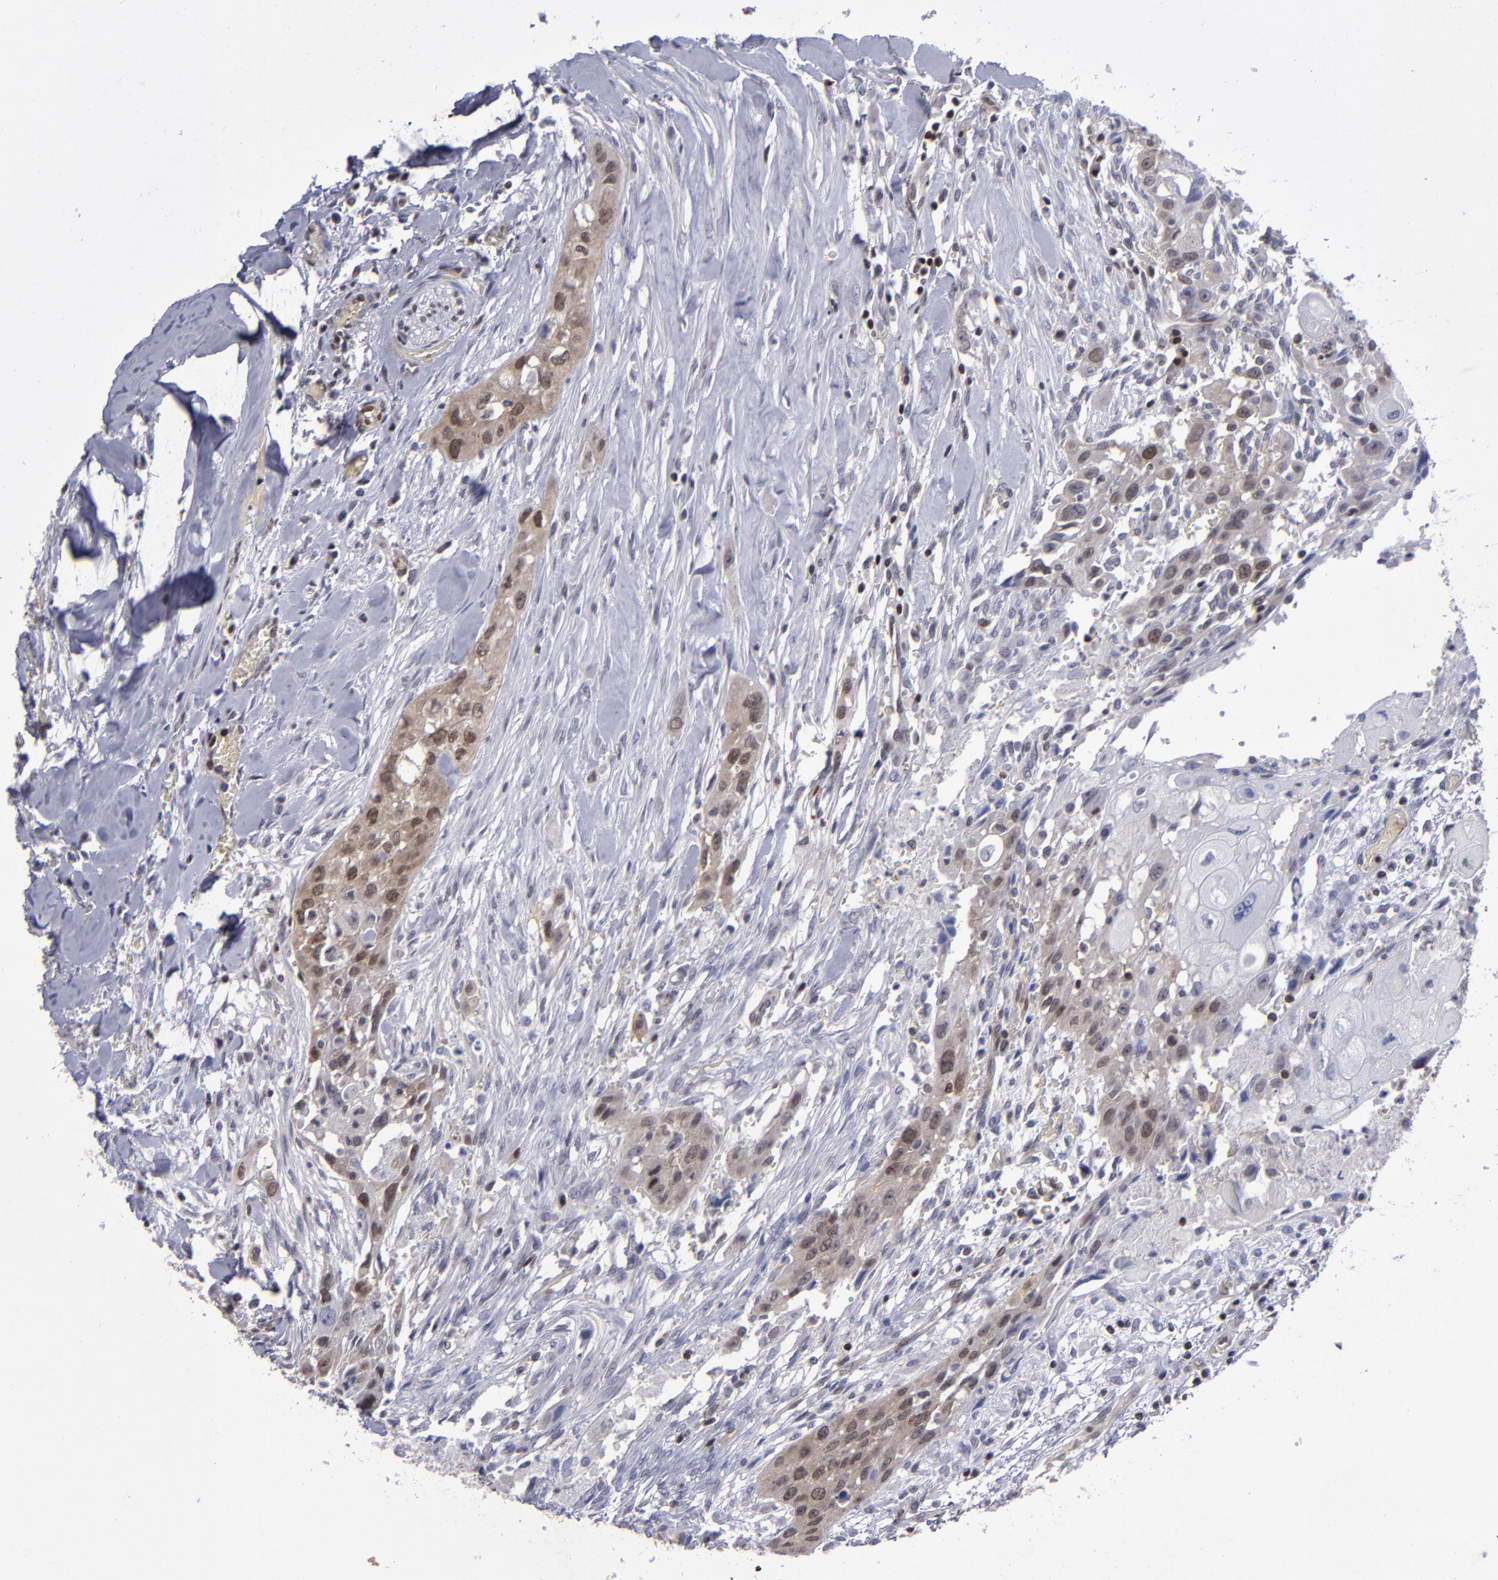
{"staining": {"intensity": "moderate", "quantity": ">75%", "location": "cytoplasmic/membranous,nuclear"}, "tissue": "head and neck cancer", "cell_type": "Tumor cells", "image_type": "cancer", "snomed": [{"axis": "morphology", "description": "Neoplasm, malignant, NOS"}, {"axis": "topography", "description": "Salivary gland"}, {"axis": "topography", "description": "Head-Neck"}], "caption": "Brown immunohistochemical staining in head and neck neoplasm (malignant) shows moderate cytoplasmic/membranous and nuclear staining in approximately >75% of tumor cells.", "gene": "MGMT", "patient": {"sex": "male", "age": 43}}